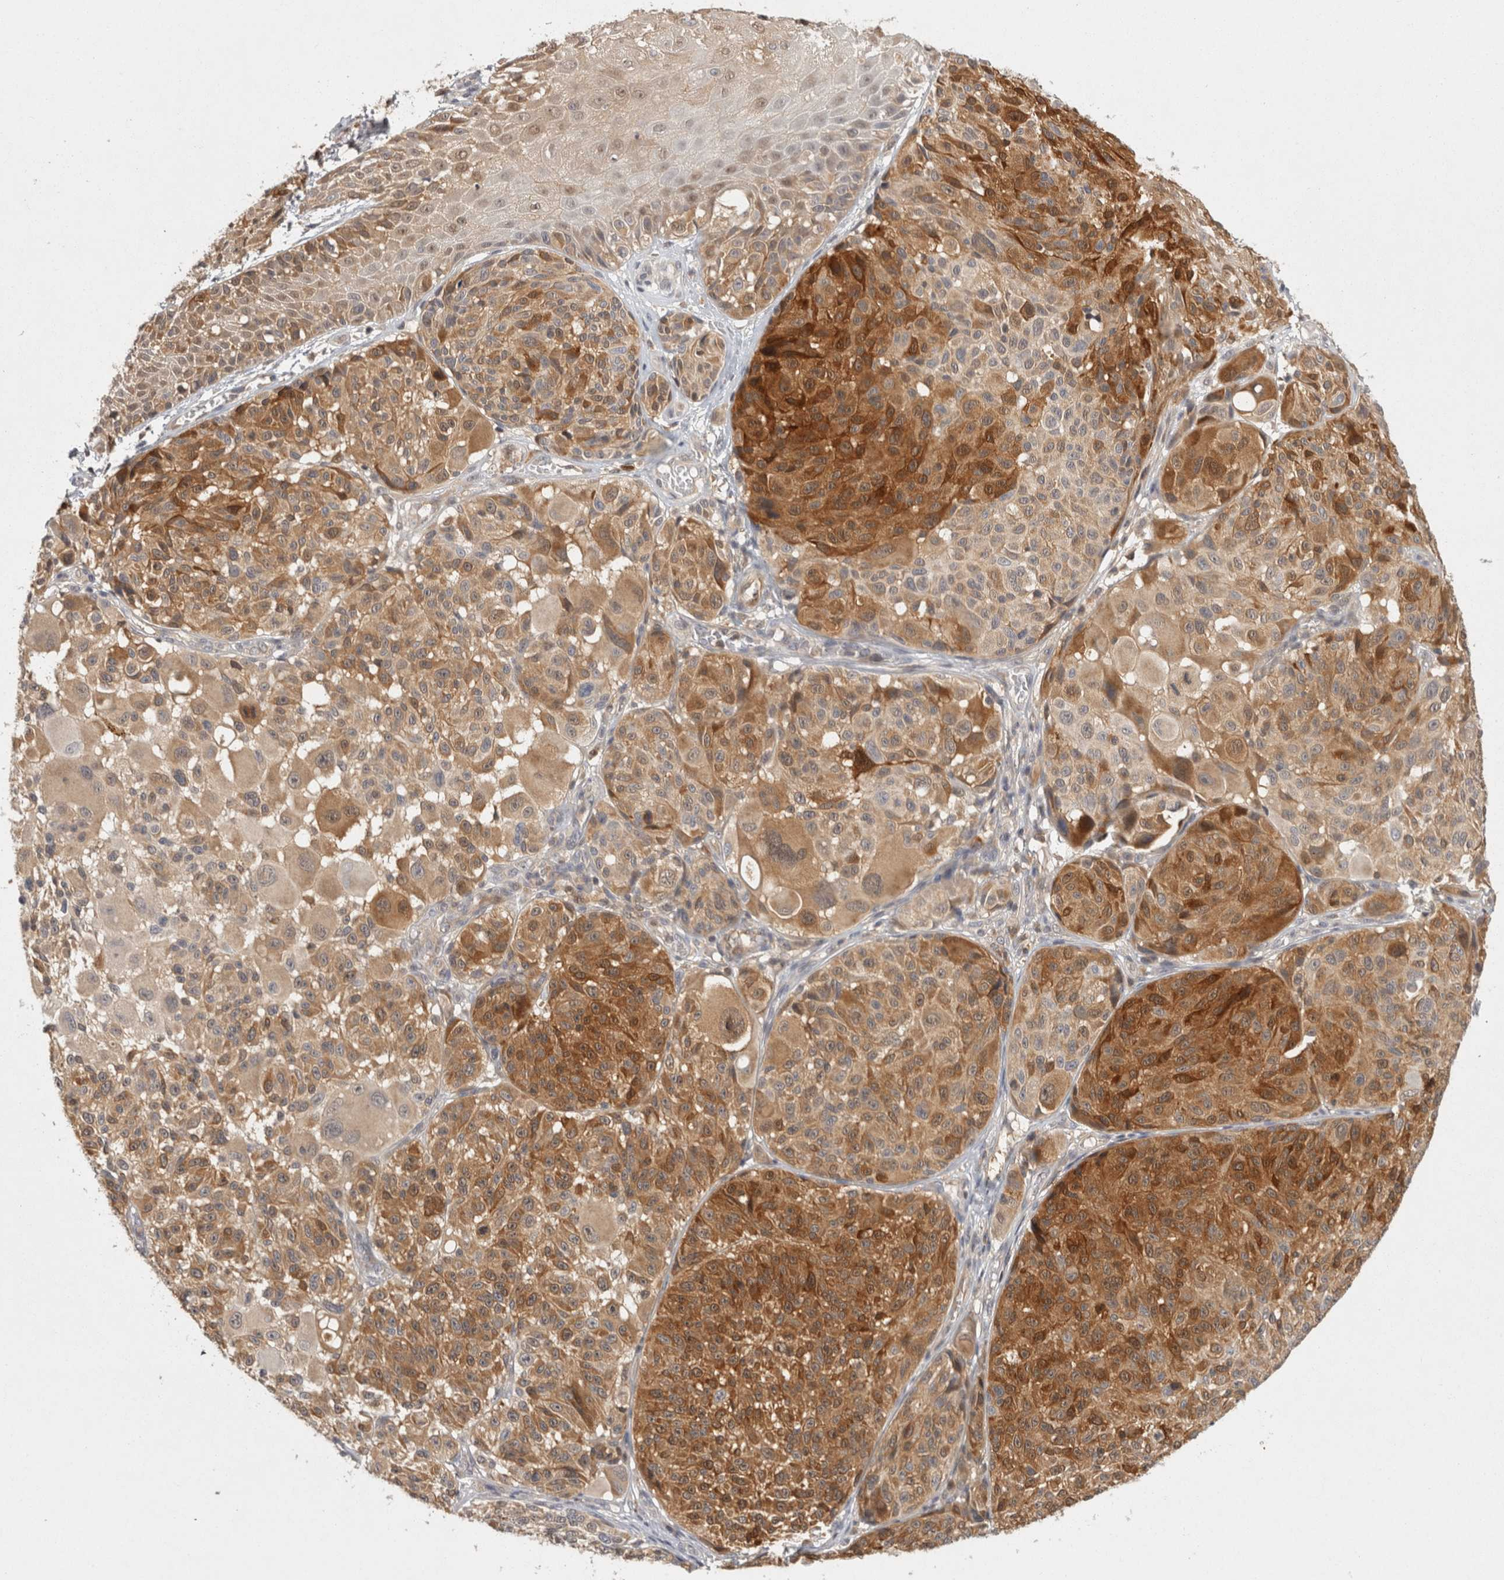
{"staining": {"intensity": "moderate", "quantity": ">75%", "location": "cytoplasmic/membranous,nuclear"}, "tissue": "melanoma", "cell_type": "Tumor cells", "image_type": "cancer", "snomed": [{"axis": "morphology", "description": "Malignant melanoma, NOS"}, {"axis": "topography", "description": "Skin"}], "caption": "Brown immunohistochemical staining in human melanoma displays moderate cytoplasmic/membranous and nuclear staining in approximately >75% of tumor cells.", "gene": "ACAT2", "patient": {"sex": "male", "age": 83}}